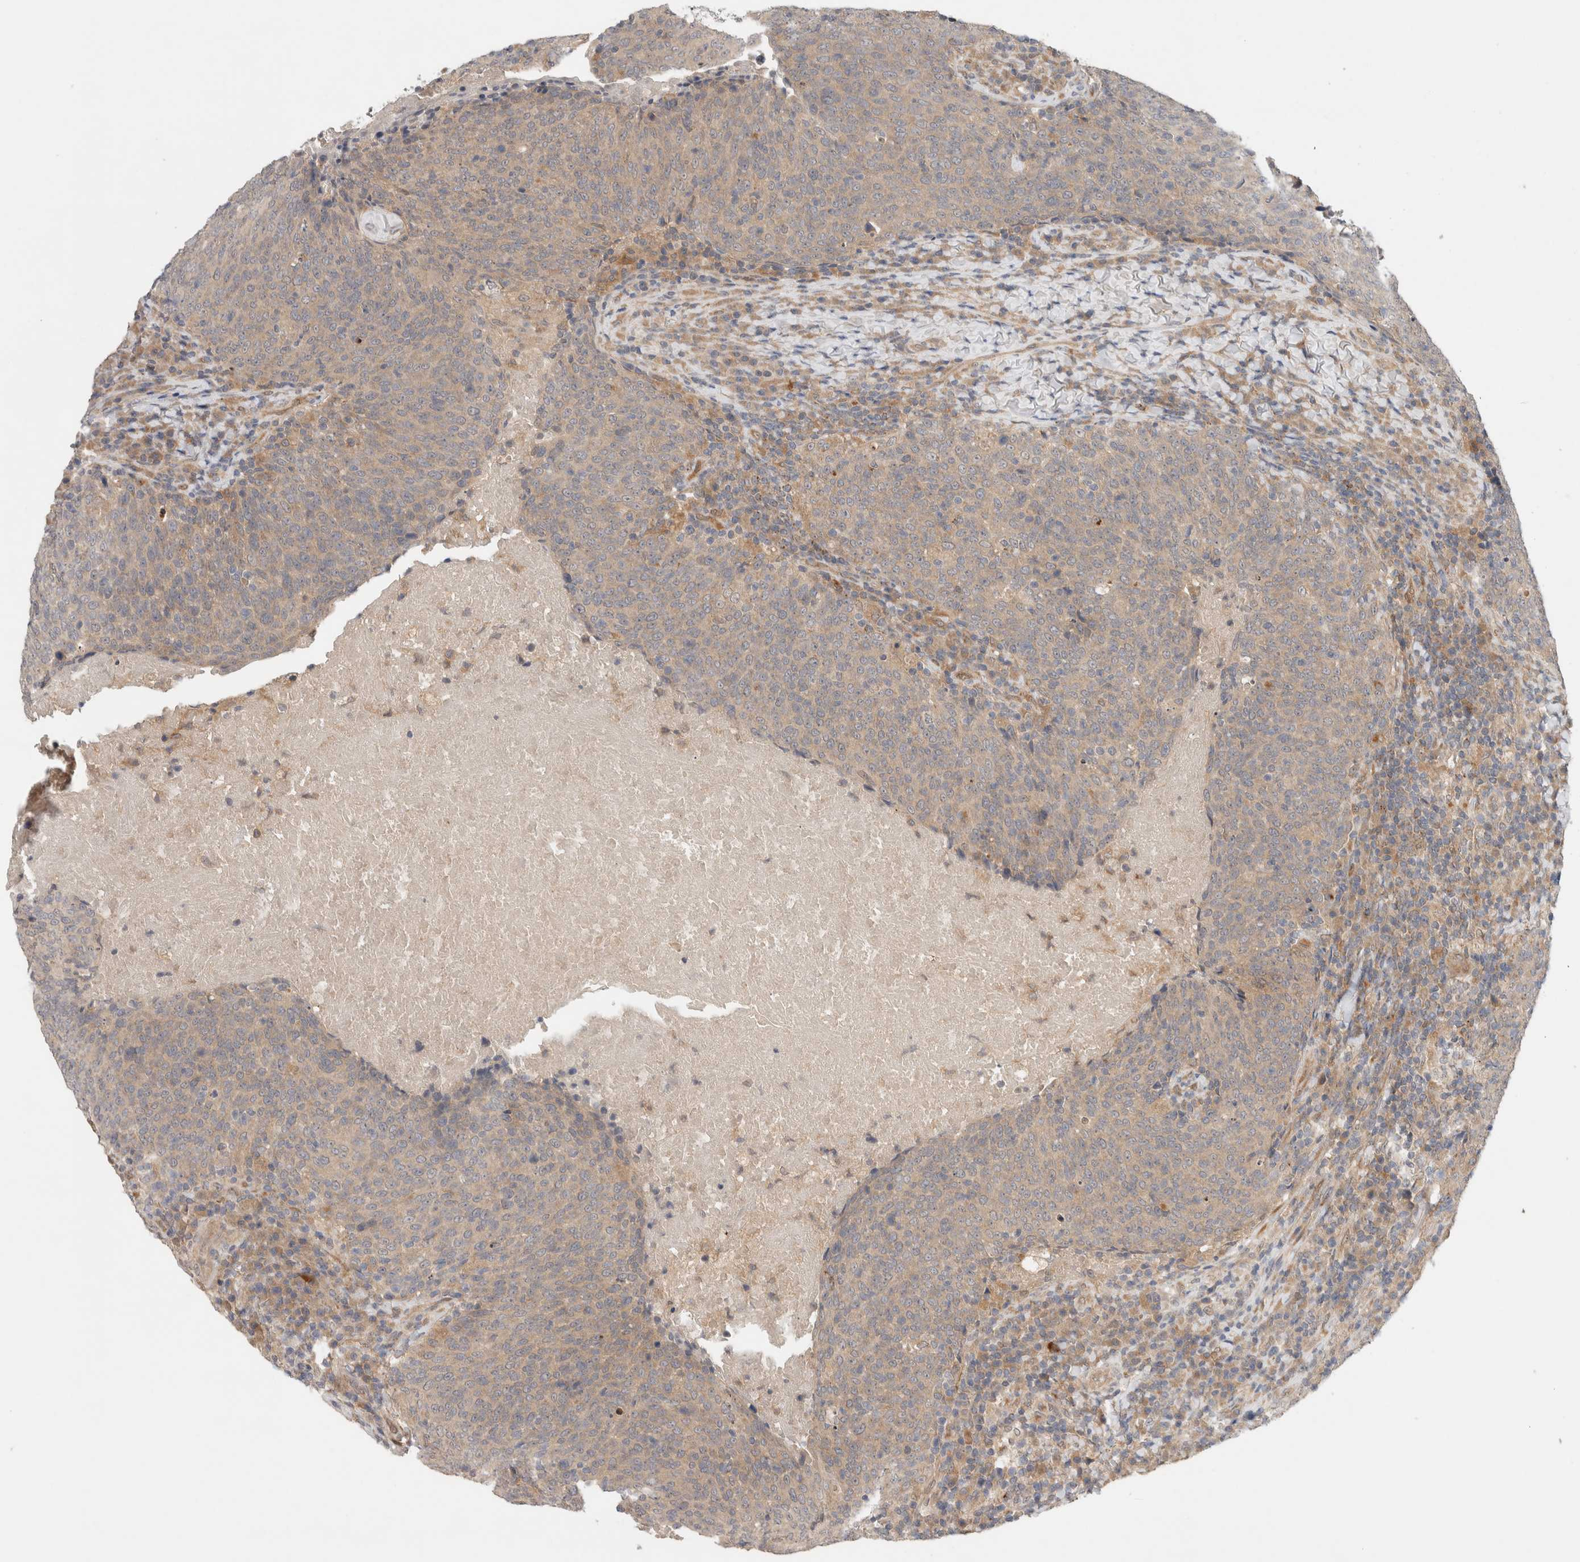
{"staining": {"intensity": "weak", "quantity": ">75%", "location": "cytoplasmic/membranous"}, "tissue": "head and neck cancer", "cell_type": "Tumor cells", "image_type": "cancer", "snomed": [{"axis": "morphology", "description": "Squamous cell carcinoma, NOS"}, {"axis": "morphology", "description": "Squamous cell carcinoma, metastatic, NOS"}, {"axis": "topography", "description": "Lymph node"}, {"axis": "topography", "description": "Head-Neck"}], "caption": "This is an image of immunohistochemistry (IHC) staining of head and neck cancer, which shows weak positivity in the cytoplasmic/membranous of tumor cells.", "gene": "SGK1", "patient": {"sex": "male", "age": 62}}